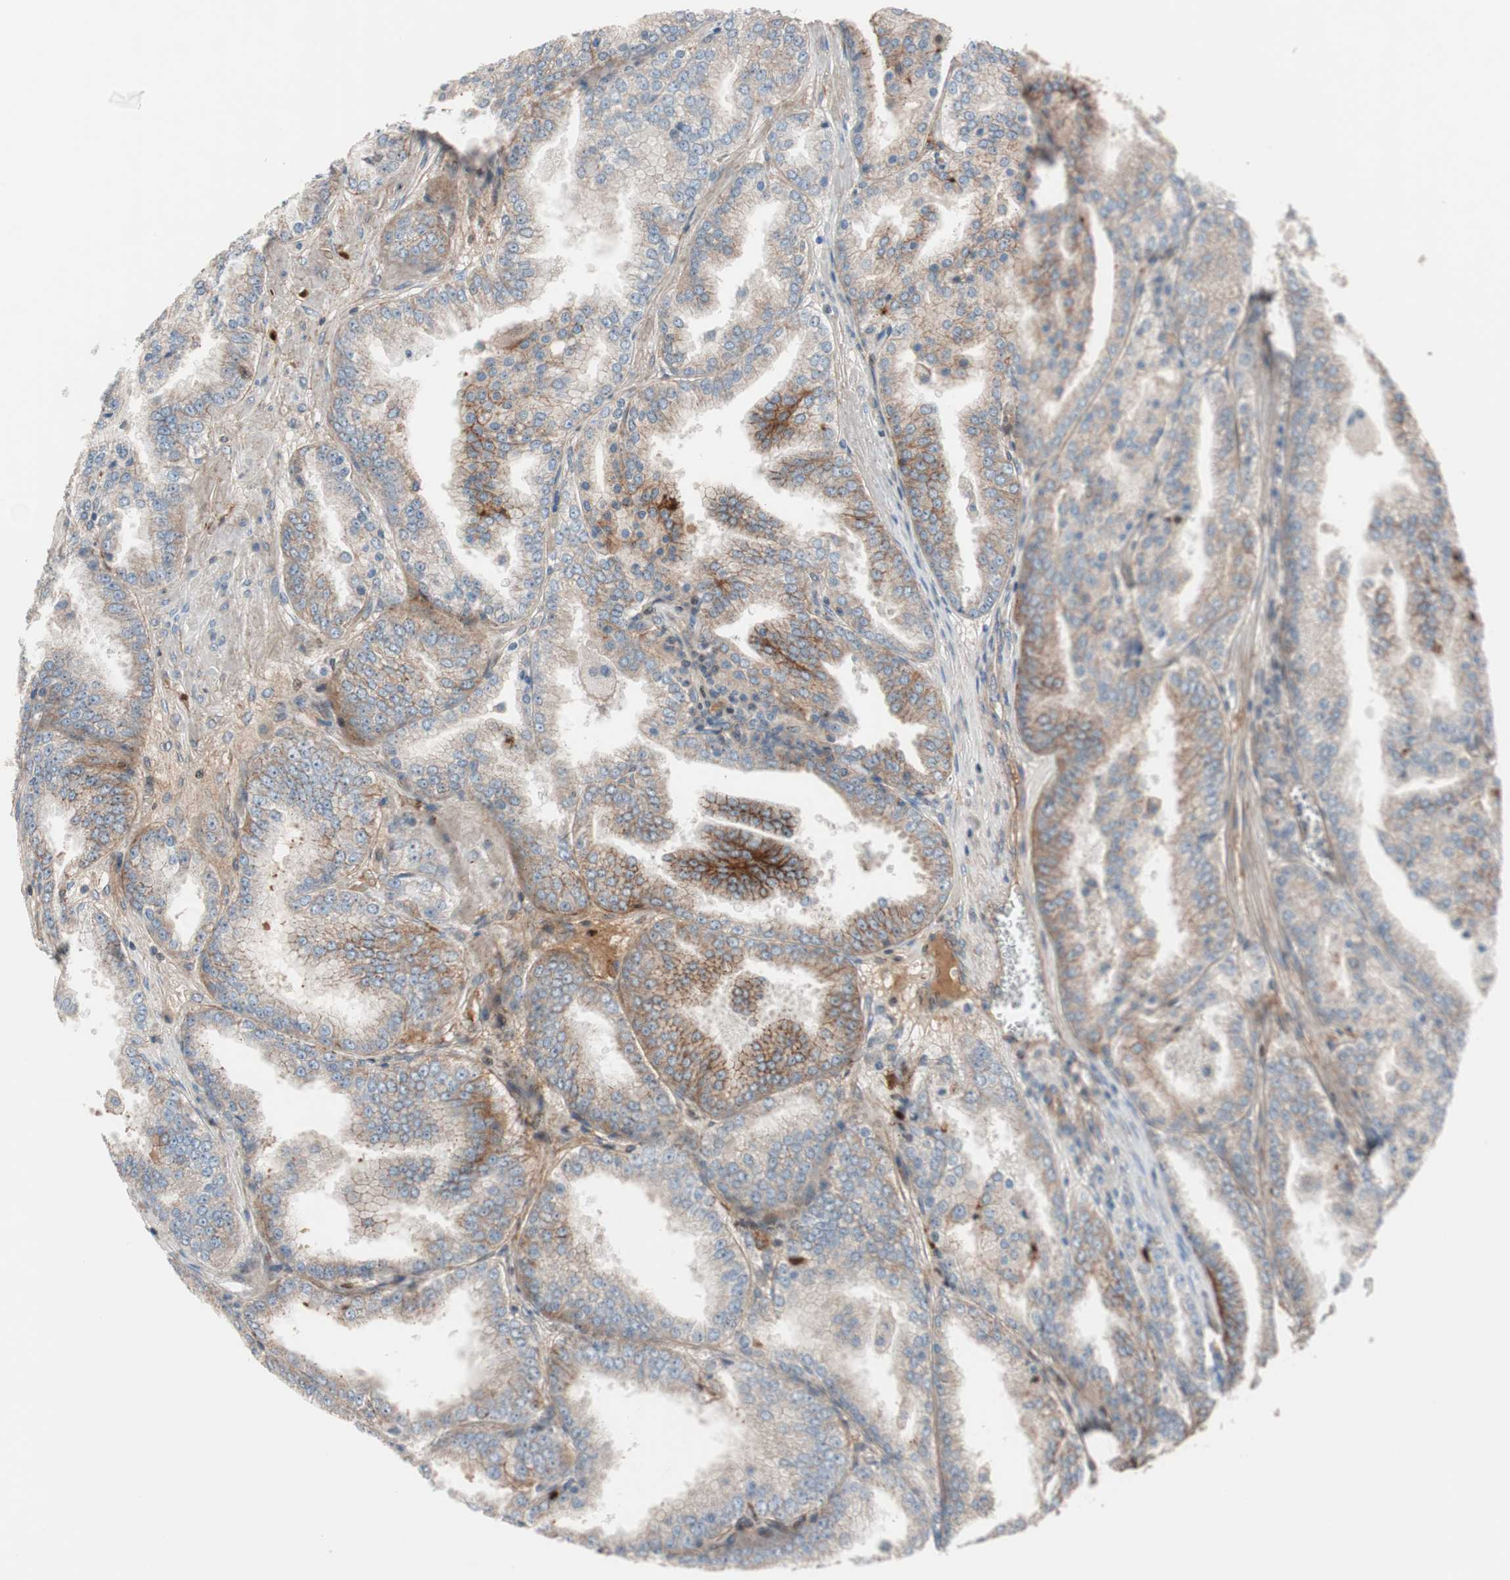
{"staining": {"intensity": "moderate", "quantity": ">75%", "location": "cytoplasmic/membranous"}, "tissue": "prostate cancer", "cell_type": "Tumor cells", "image_type": "cancer", "snomed": [{"axis": "morphology", "description": "Adenocarcinoma, High grade"}, {"axis": "topography", "description": "Prostate"}], "caption": "IHC of adenocarcinoma (high-grade) (prostate) exhibits medium levels of moderate cytoplasmic/membranous expression in approximately >75% of tumor cells.", "gene": "SDC4", "patient": {"sex": "male", "age": 61}}